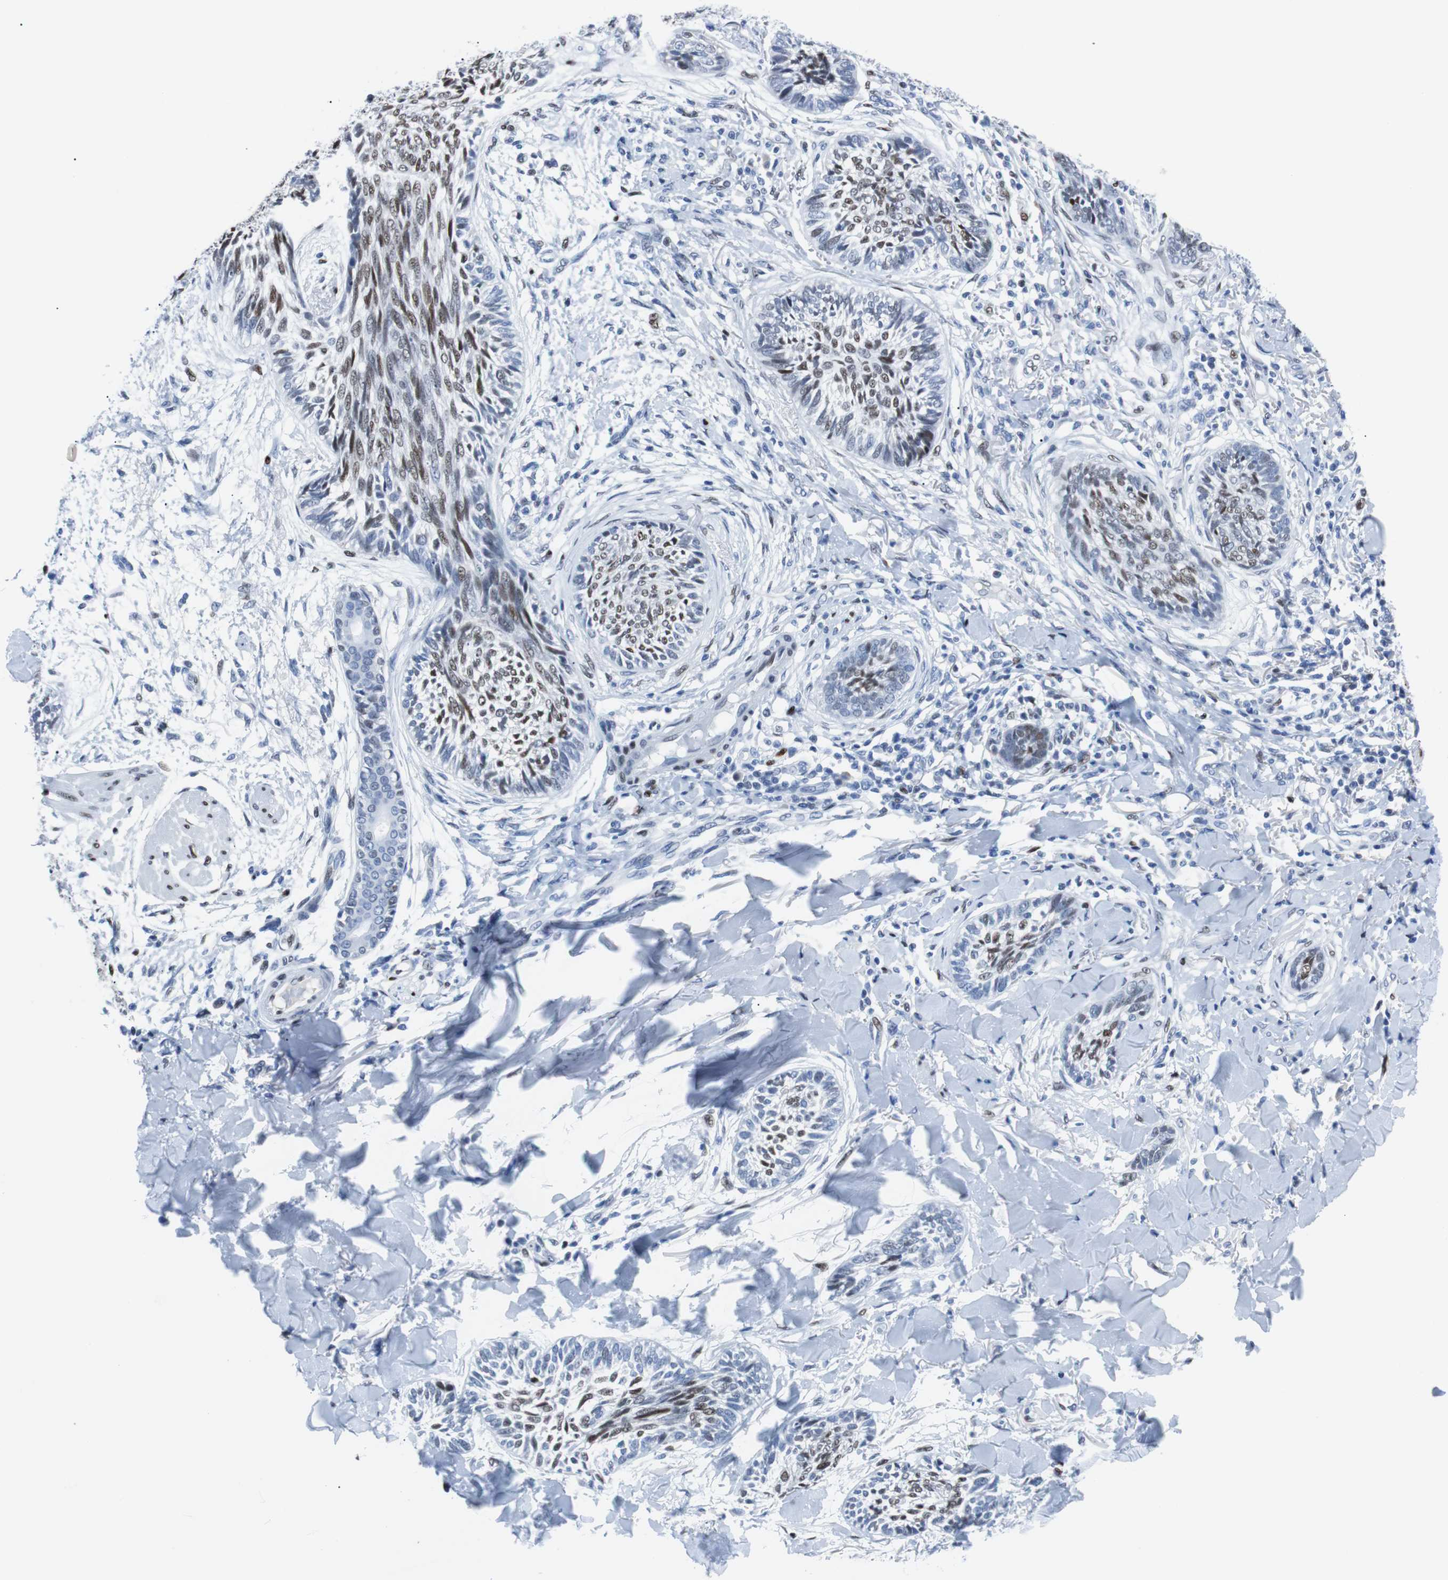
{"staining": {"intensity": "moderate", "quantity": ">75%", "location": "nuclear"}, "tissue": "skin cancer", "cell_type": "Tumor cells", "image_type": "cancer", "snomed": [{"axis": "morphology", "description": "Papilloma, NOS"}, {"axis": "morphology", "description": "Basal cell carcinoma"}, {"axis": "topography", "description": "Skin"}], "caption": "The image shows a brown stain indicating the presence of a protein in the nuclear of tumor cells in skin cancer (papilloma). Nuclei are stained in blue.", "gene": "JUN", "patient": {"sex": "male", "age": 87}}